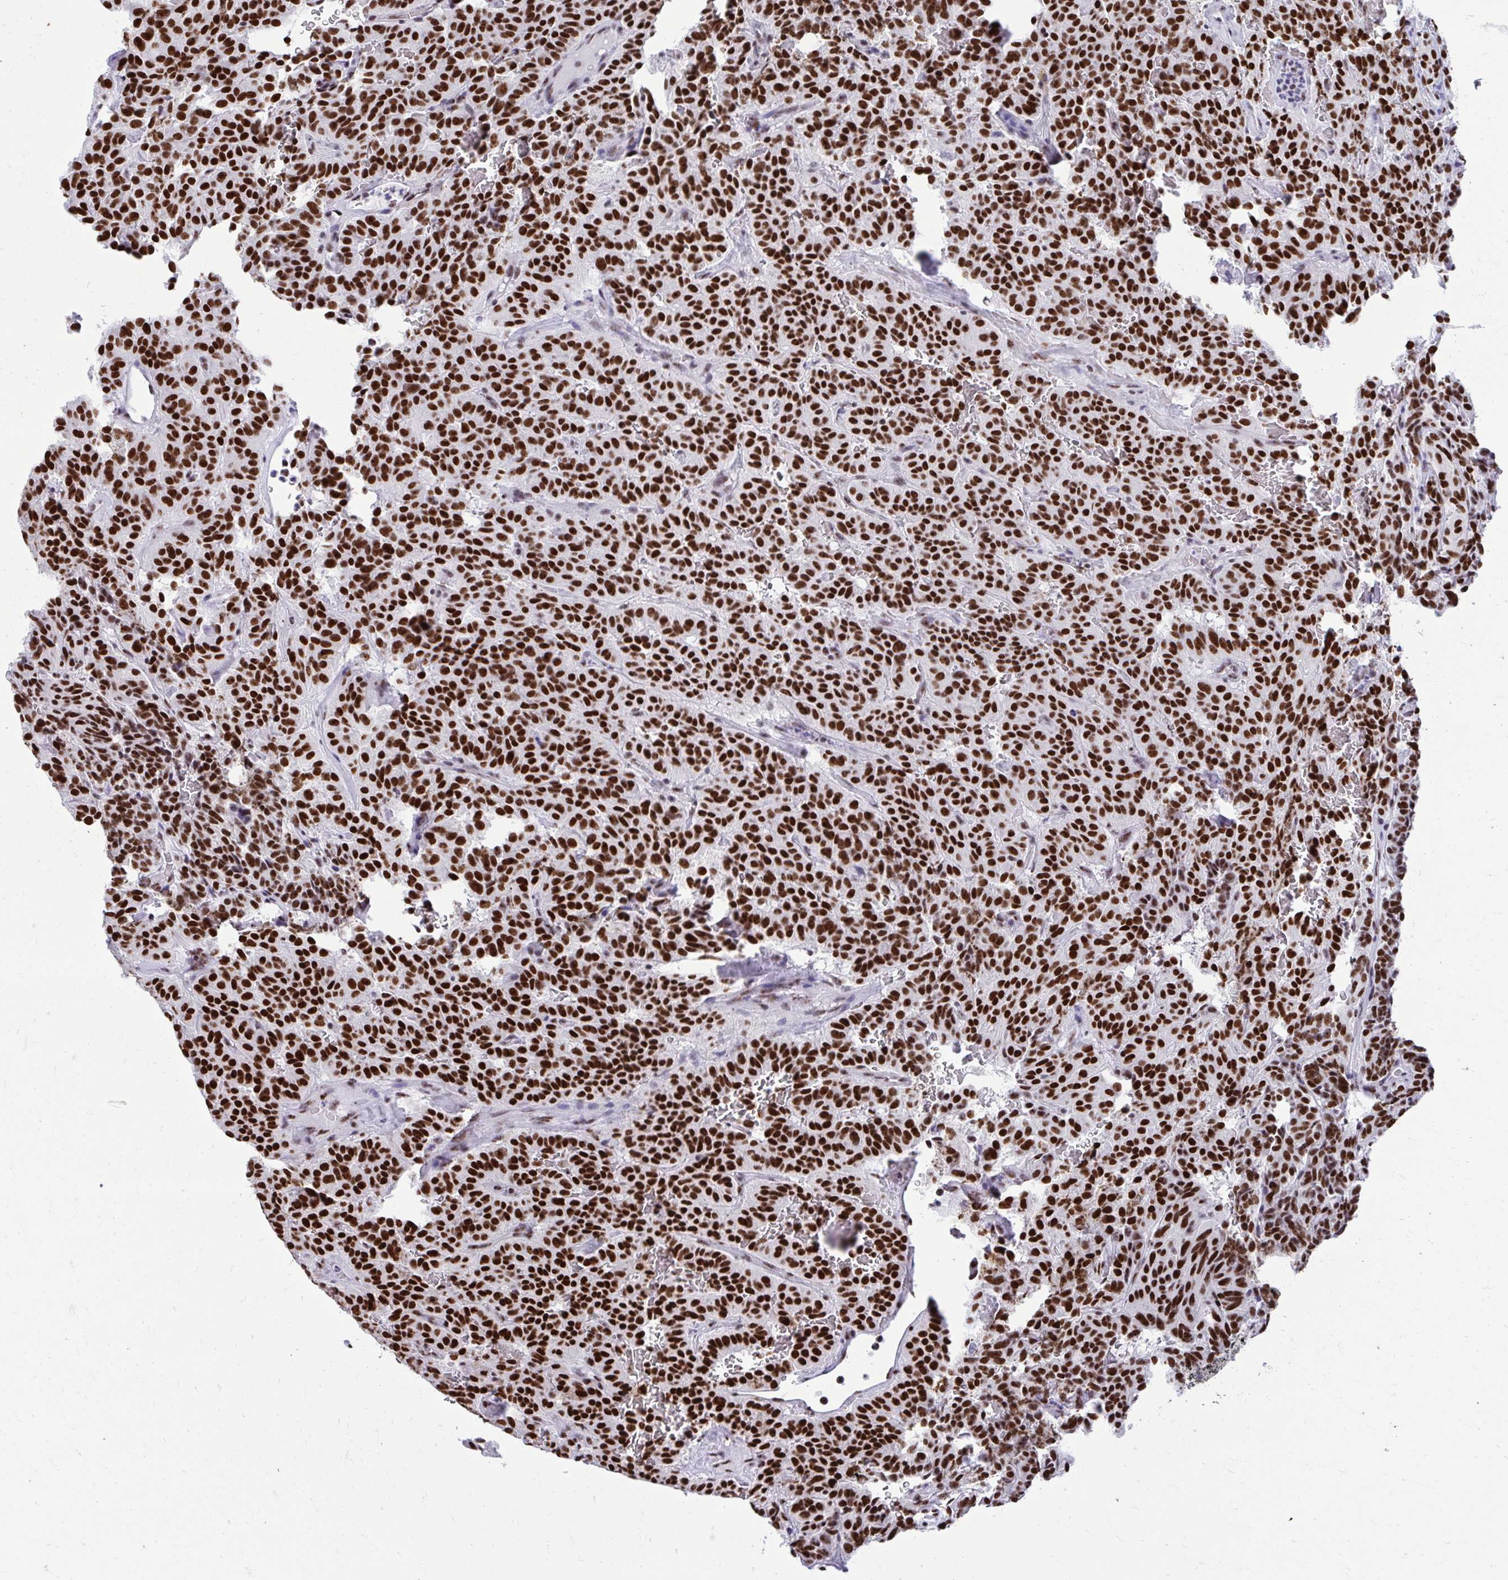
{"staining": {"intensity": "strong", "quantity": ">75%", "location": "nuclear"}, "tissue": "carcinoid", "cell_type": "Tumor cells", "image_type": "cancer", "snomed": [{"axis": "morphology", "description": "Carcinoid, malignant, NOS"}, {"axis": "topography", "description": "Lung"}], "caption": "Carcinoid stained with immunohistochemistry (IHC) displays strong nuclear expression in about >75% of tumor cells.", "gene": "PELP1", "patient": {"sex": "female", "age": 61}}